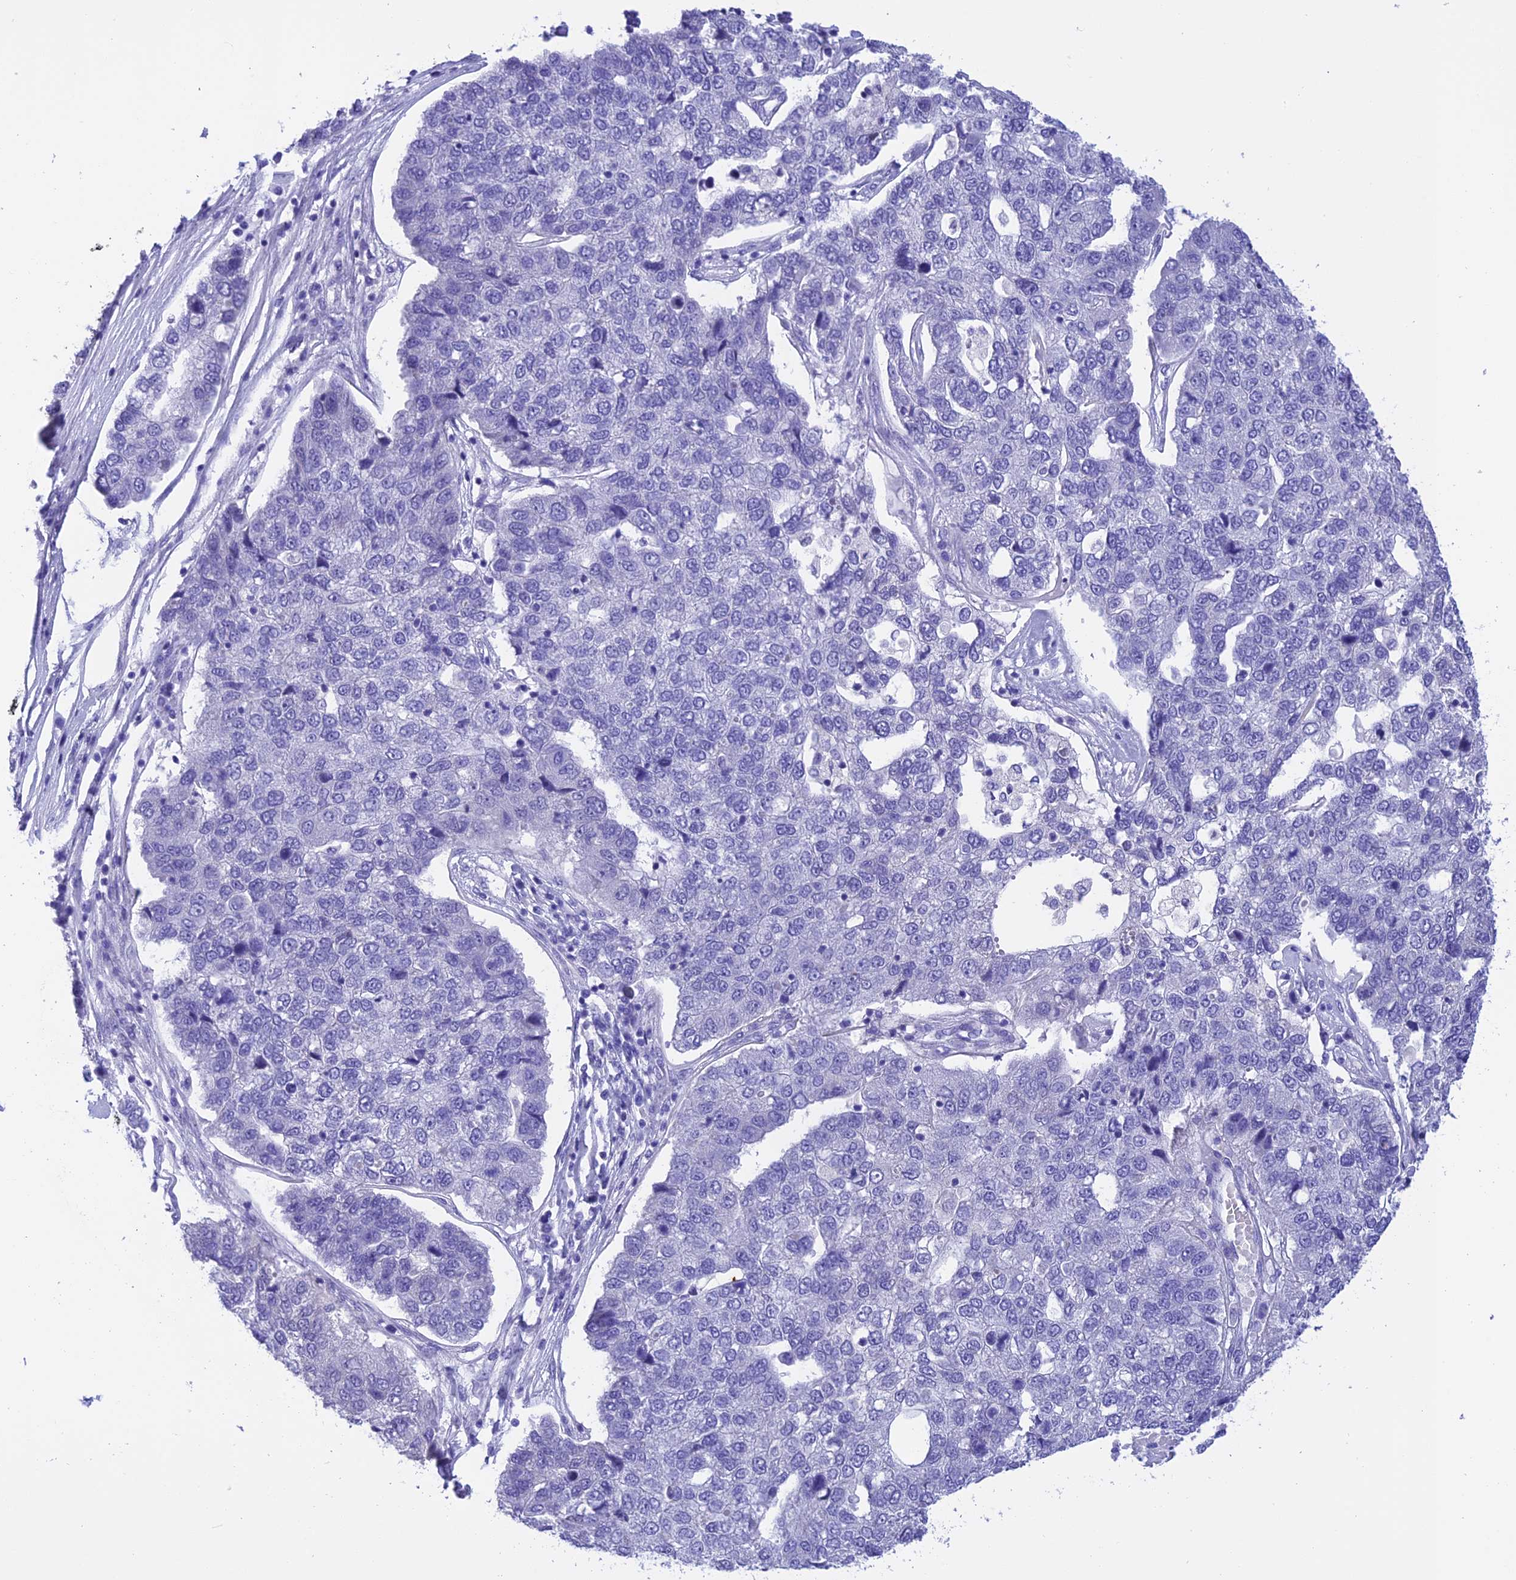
{"staining": {"intensity": "negative", "quantity": "none", "location": "none"}, "tissue": "pancreatic cancer", "cell_type": "Tumor cells", "image_type": "cancer", "snomed": [{"axis": "morphology", "description": "Adenocarcinoma, NOS"}, {"axis": "topography", "description": "Pancreas"}], "caption": "High magnification brightfield microscopy of pancreatic cancer stained with DAB (3,3'-diaminobenzidine) (brown) and counterstained with hematoxylin (blue): tumor cells show no significant positivity.", "gene": "C17orf67", "patient": {"sex": "female", "age": 61}}